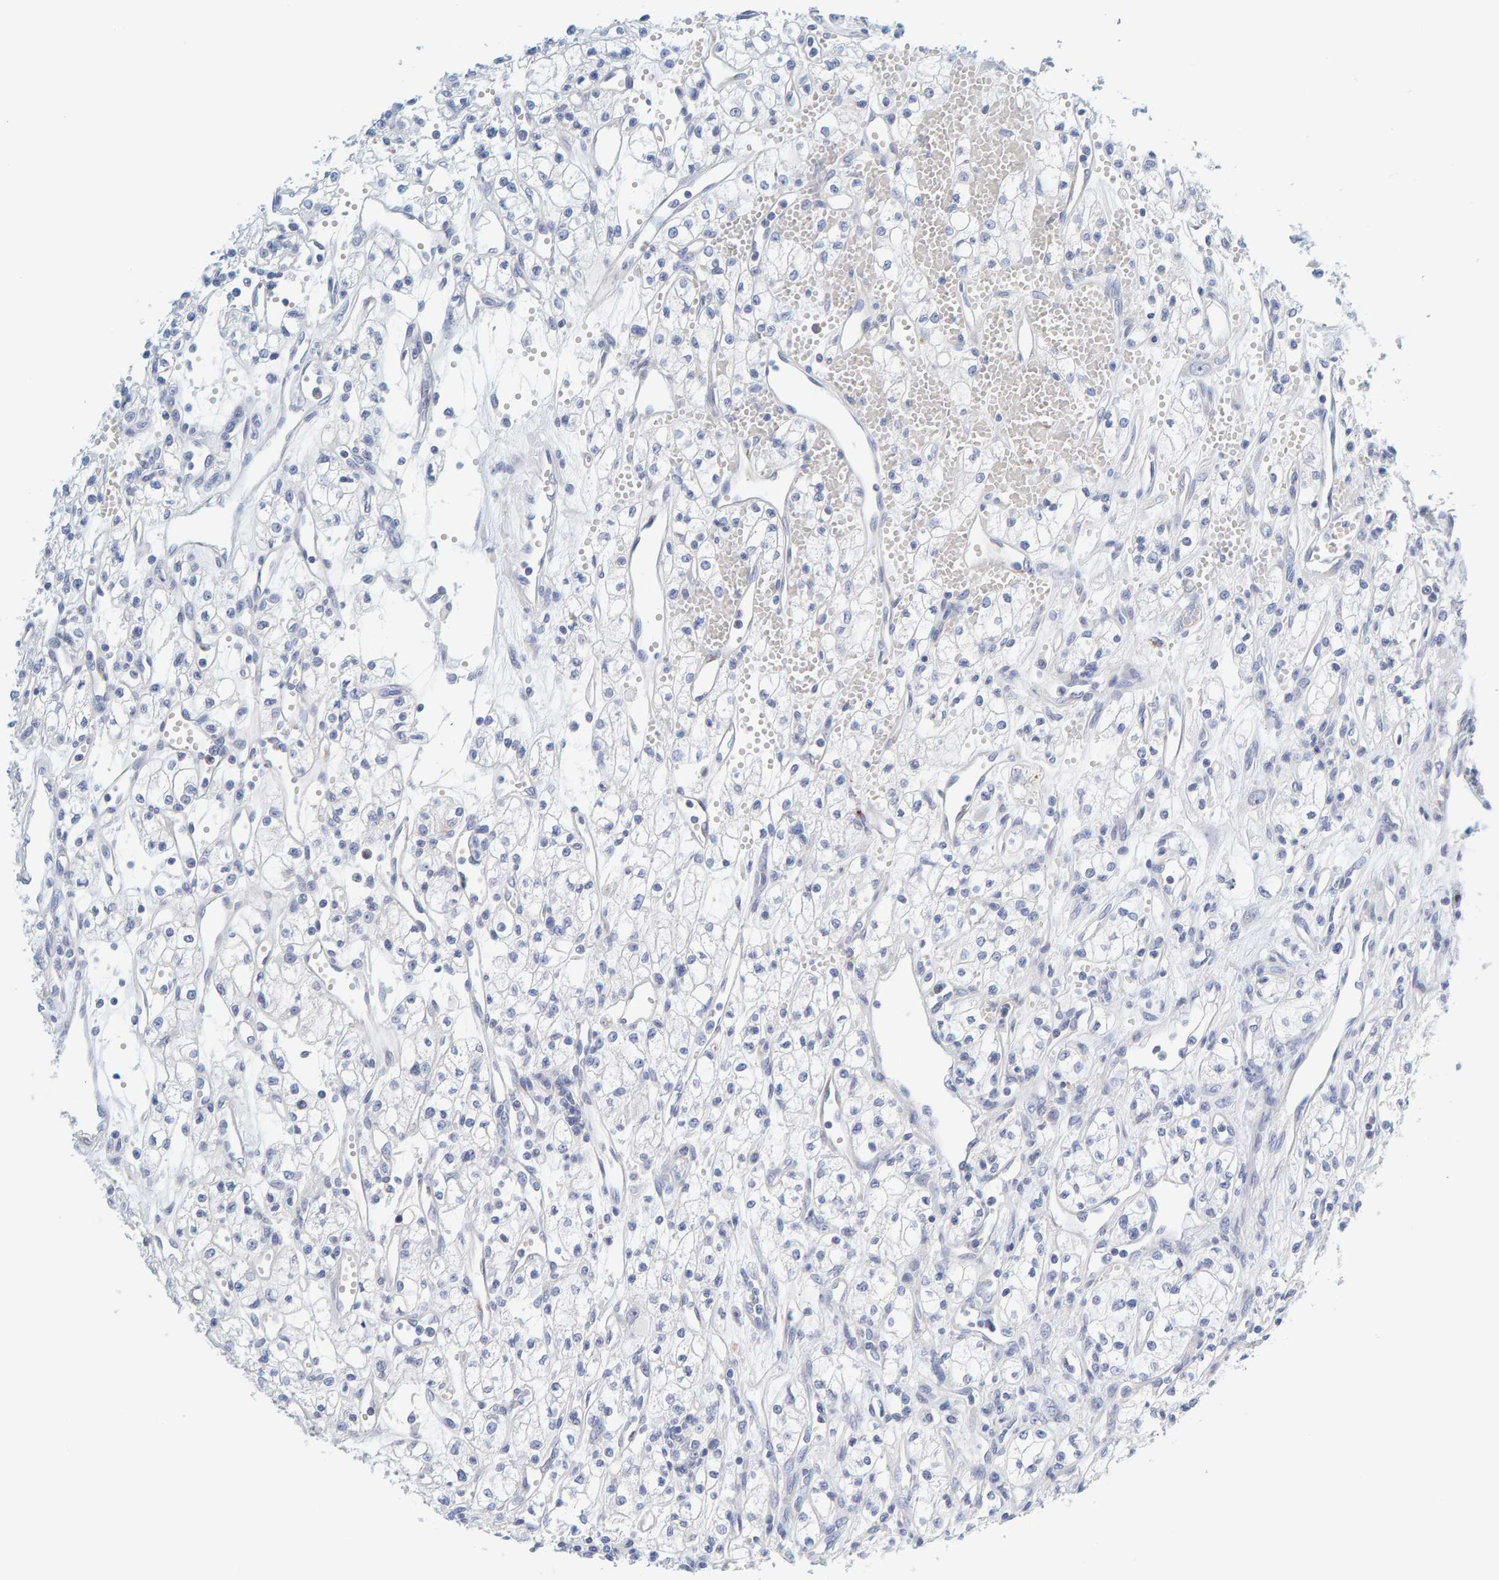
{"staining": {"intensity": "negative", "quantity": "none", "location": "none"}, "tissue": "renal cancer", "cell_type": "Tumor cells", "image_type": "cancer", "snomed": [{"axis": "morphology", "description": "Adenocarcinoma, NOS"}, {"axis": "topography", "description": "Kidney"}], "caption": "Photomicrograph shows no protein staining in tumor cells of renal cancer tissue. The staining is performed using DAB brown chromogen with nuclei counter-stained in using hematoxylin.", "gene": "MOG", "patient": {"sex": "male", "age": 59}}